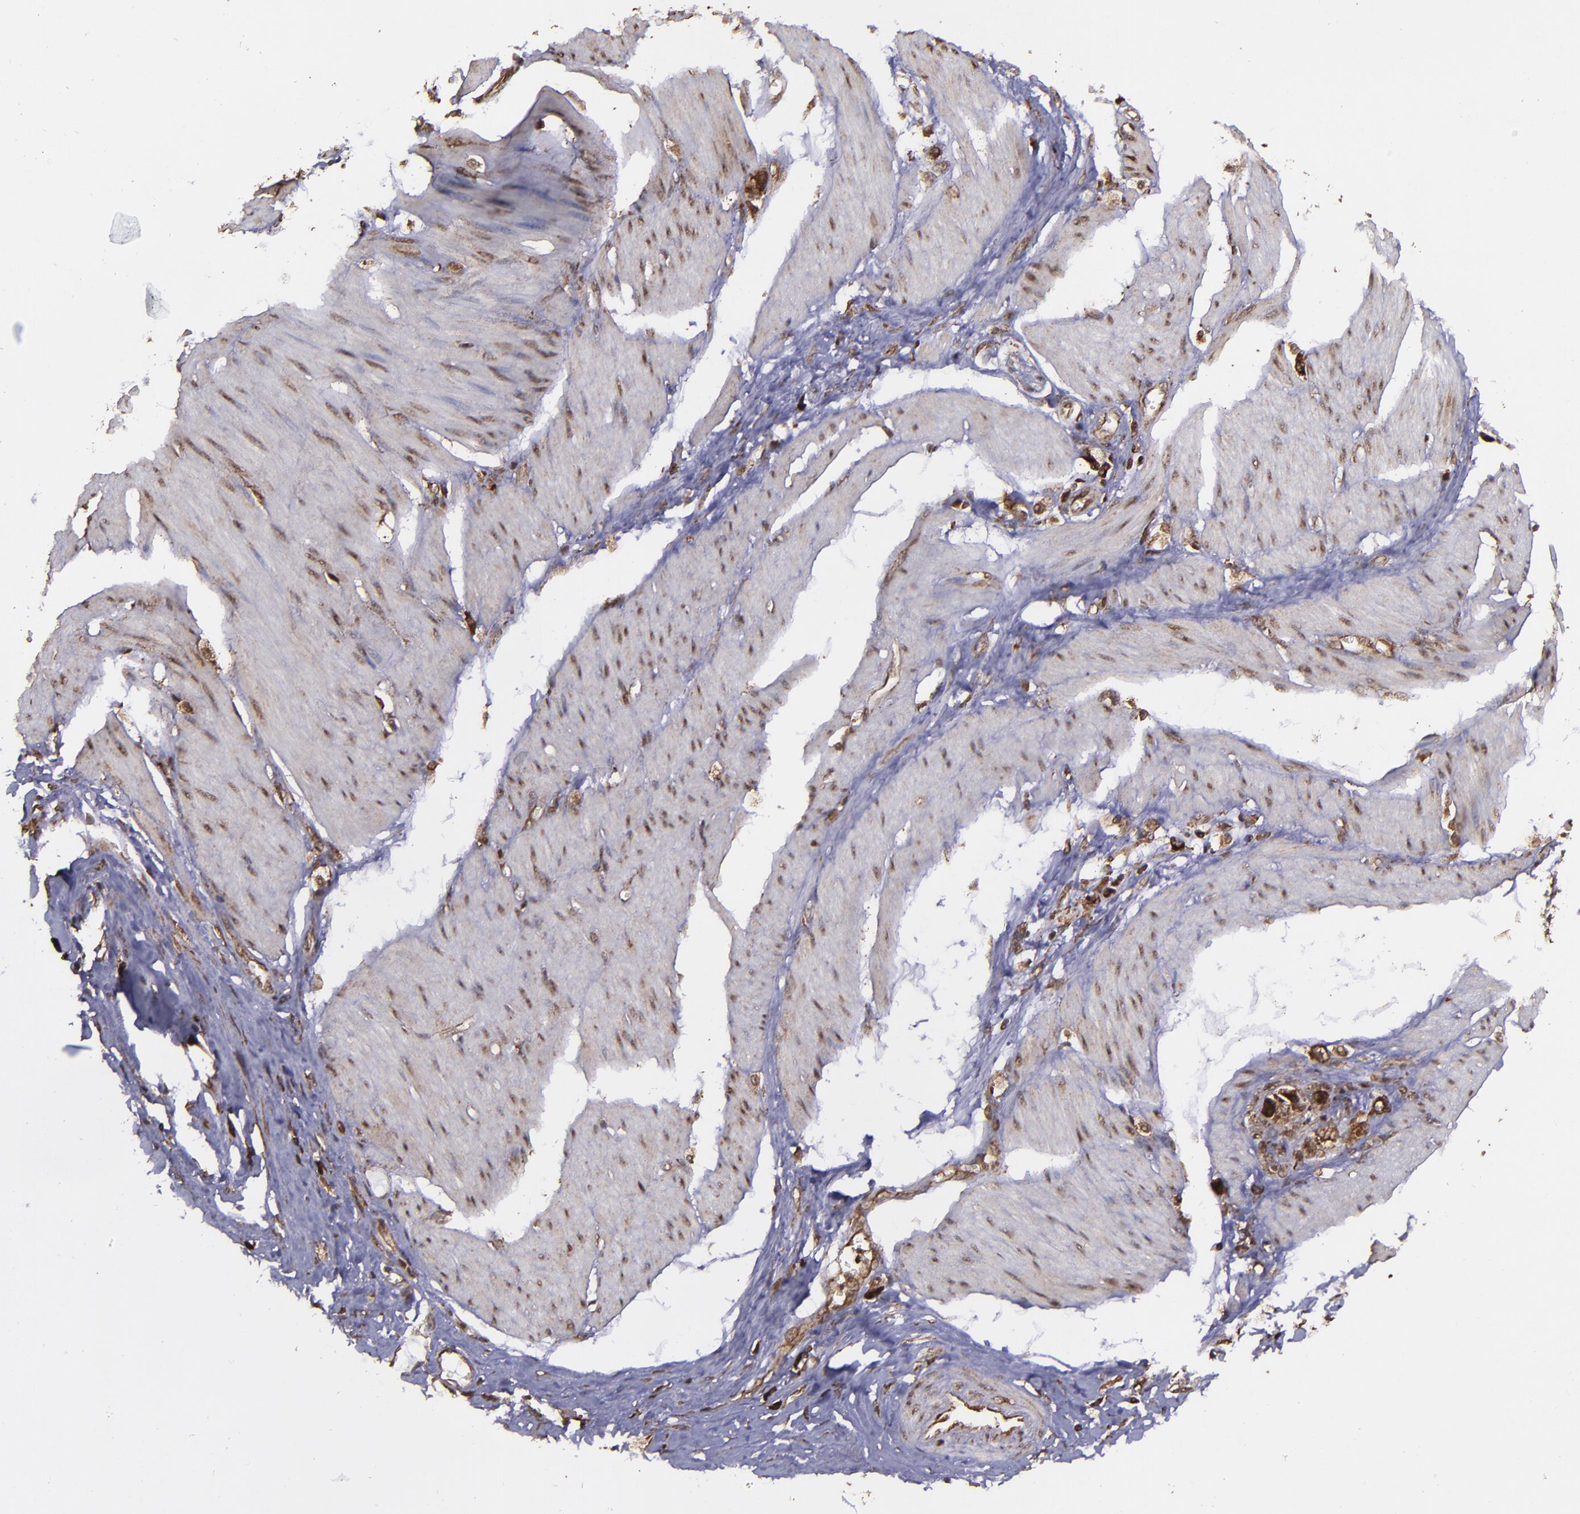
{"staining": {"intensity": "strong", "quantity": ">75%", "location": "cytoplasmic/membranous,nuclear"}, "tissue": "stomach cancer", "cell_type": "Tumor cells", "image_type": "cancer", "snomed": [{"axis": "morphology", "description": "Adenocarcinoma, NOS"}, {"axis": "topography", "description": "Stomach"}], "caption": "Brown immunohistochemical staining in stomach adenocarcinoma reveals strong cytoplasmic/membranous and nuclear expression in about >75% of tumor cells.", "gene": "EIF4ENIF1", "patient": {"sex": "male", "age": 78}}